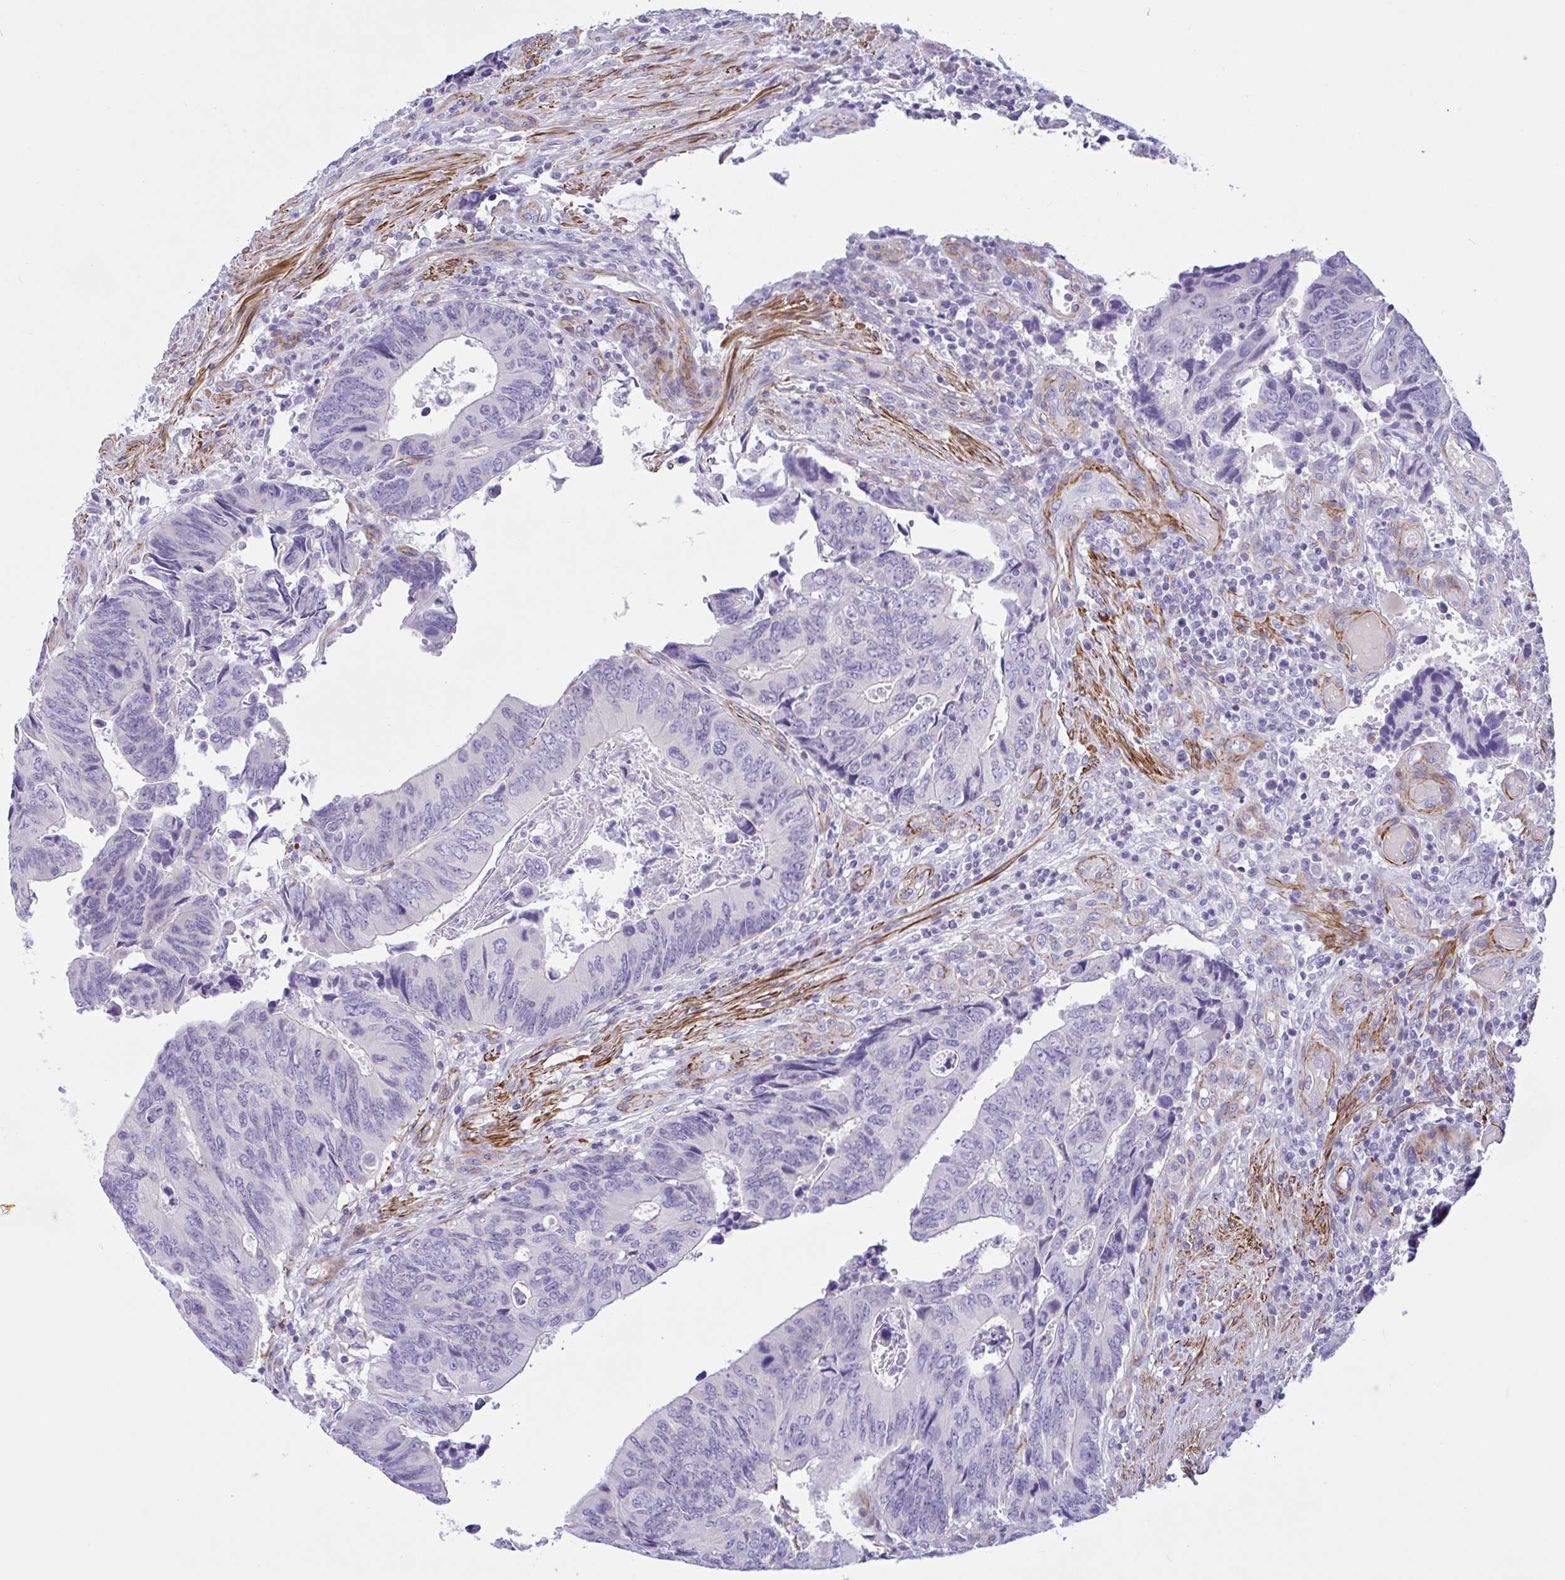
{"staining": {"intensity": "negative", "quantity": "none", "location": "none"}, "tissue": "colorectal cancer", "cell_type": "Tumor cells", "image_type": "cancer", "snomed": [{"axis": "morphology", "description": "Adenocarcinoma, NOS"}, {"axis": "topography", "description": "Colon"}], "caption": "Immunohistochemistry photomicrograph of human adenocarcinoma (colorectal) stained for a protein (brown), which exhibits no staining in tumor cells. (Stains: DAB immunohistochemistry (IHC) with hematoxylin counter stain, Microscopy: brightfield microscopy at high magnification).", "gene": "AHCYL2", "patient": {"sex": "male", "age": 87}}